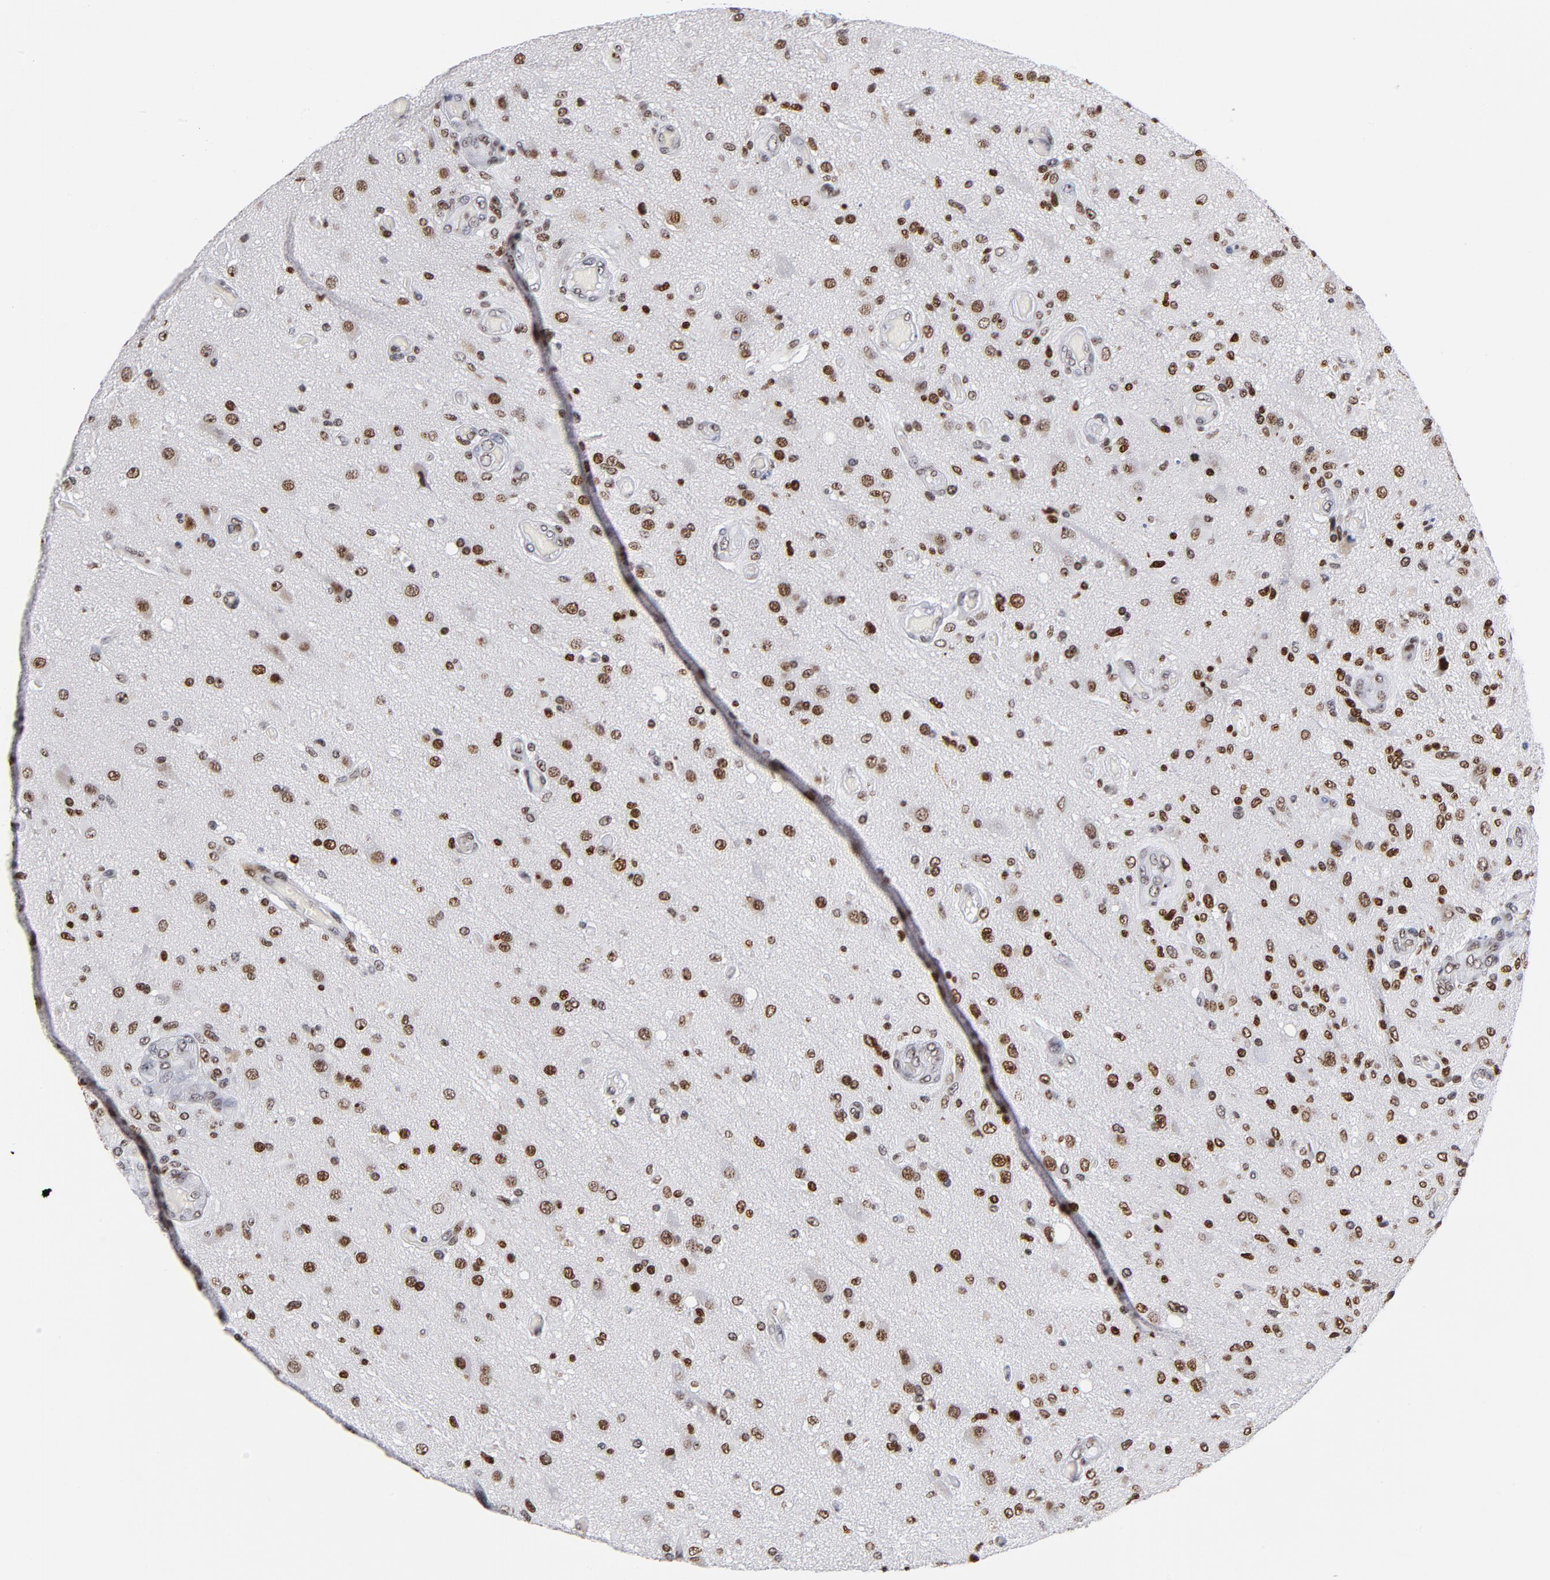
{"staining": {"intensity": "moderate", "quantity": ">75%", "location": "nuclear"}, "tissue": "glioma", "cell_type": "Tumor cells", "image_type": "cancer", "snomed": [{"axis": "morphology", "description": "Normal tissue, NOS"}, {"axis": "morphology", "description": "Glioma, malignant, High grade"}, {"axis": "topography", "description": "Cerebral cortex"}], "caption": "Immunohistochemistry (DAB) staining of malignant high-grade glioma reveals moderate nuclear protein positivity in approximately >75% of tumor cells.", "gene": "TOP2B", "patient": {"sex": "male", "age": 77}}